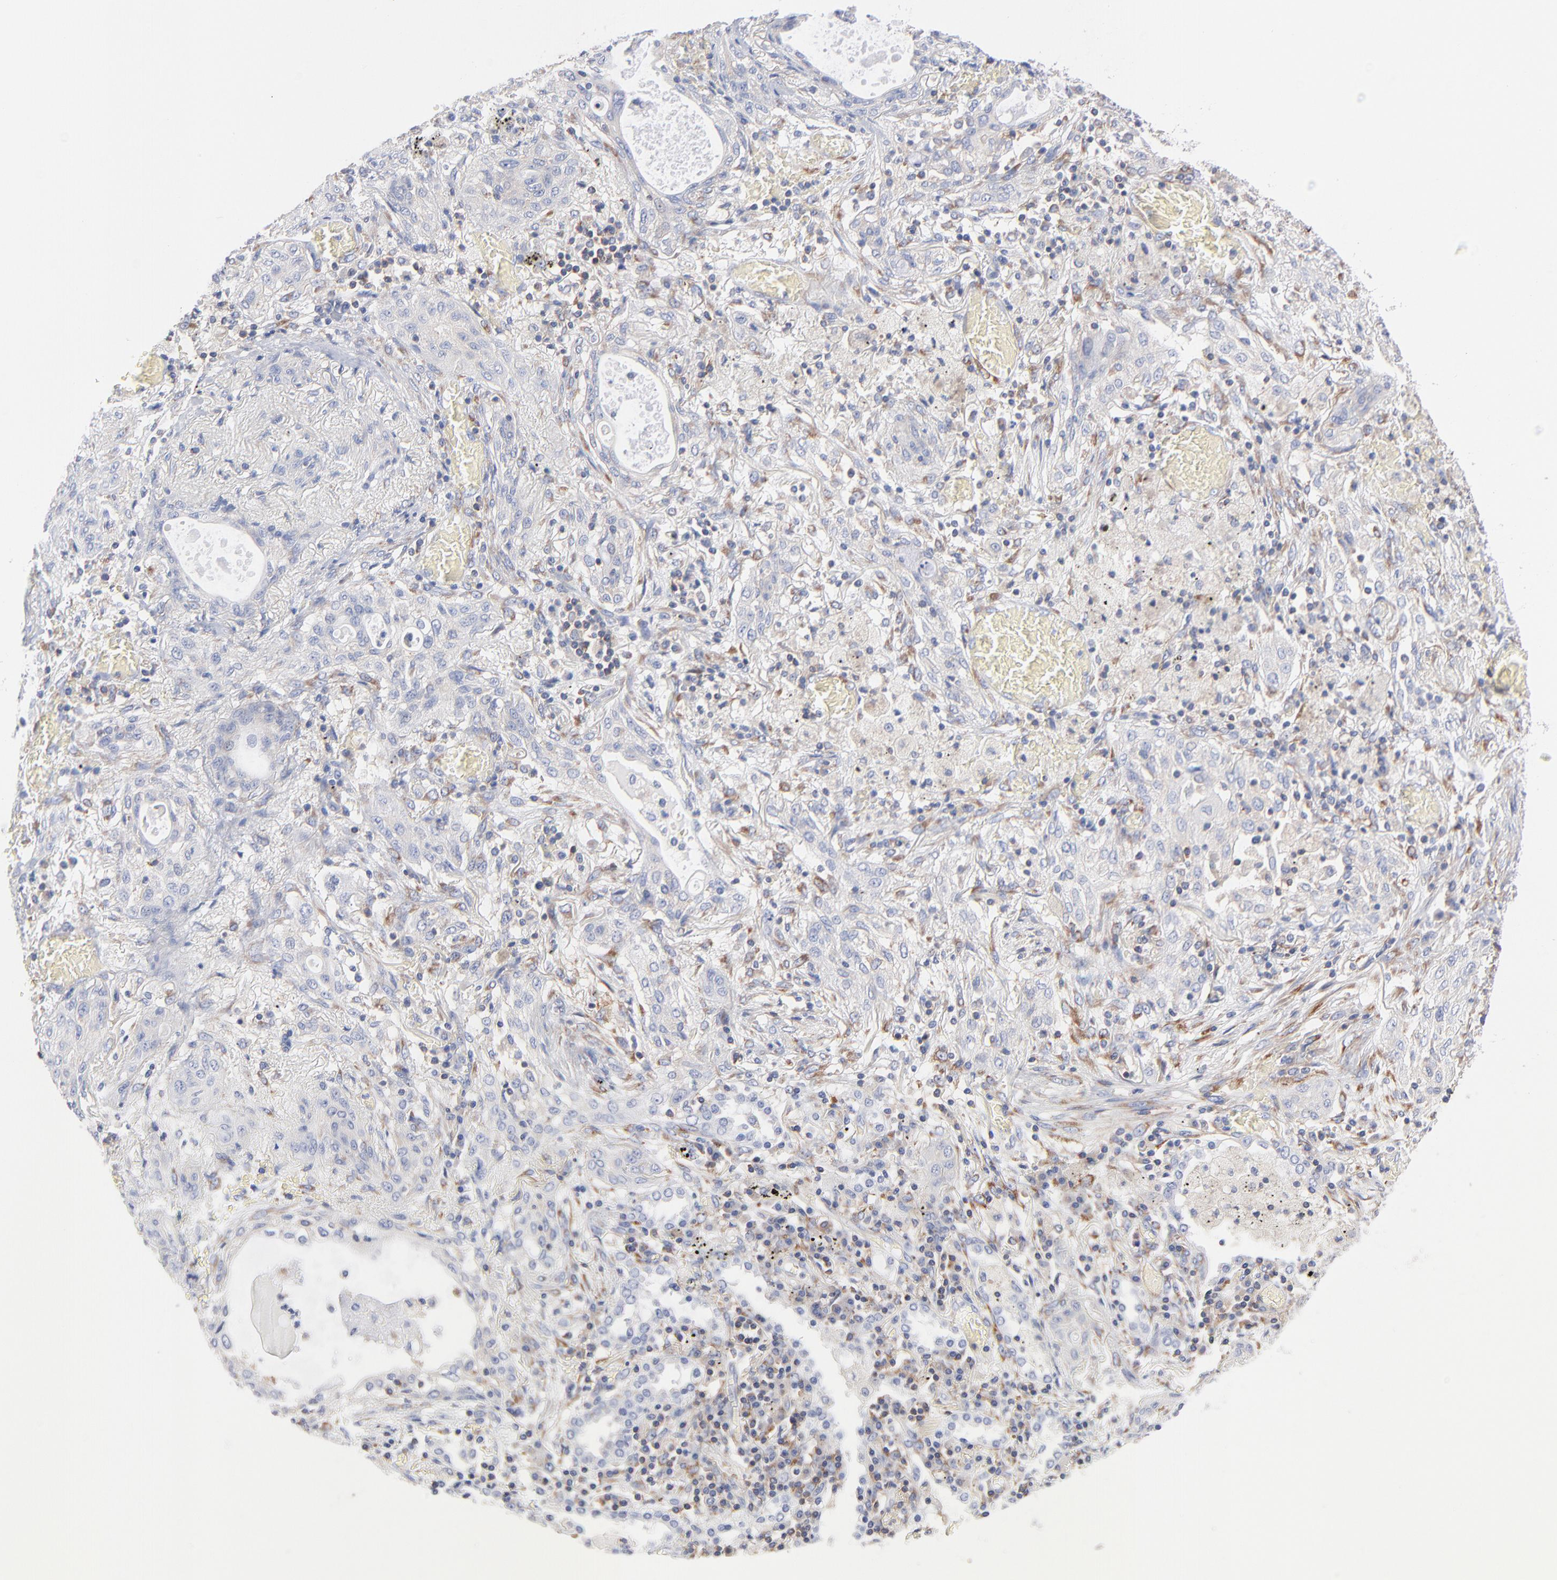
{"staining": {"intensity": "negative", "quantity": "none", "location": "none"}, "tissue": "lung cancer", "cell_type": "Tumor cells", "image_type": "cancer", "snomed": [{"axis": "morphology", "description": "Squamous cell carcinoma, NOS"}, {"axis": "topography", "description": "Lung"}], "caption": "Lung squamous cell carcinoma stained for a protein using immunohistochemistry (IHC) exhibits no staining tumor cells.", "gene": "SEPTIN6", "patient": {"sex": "female", "age": 47}}